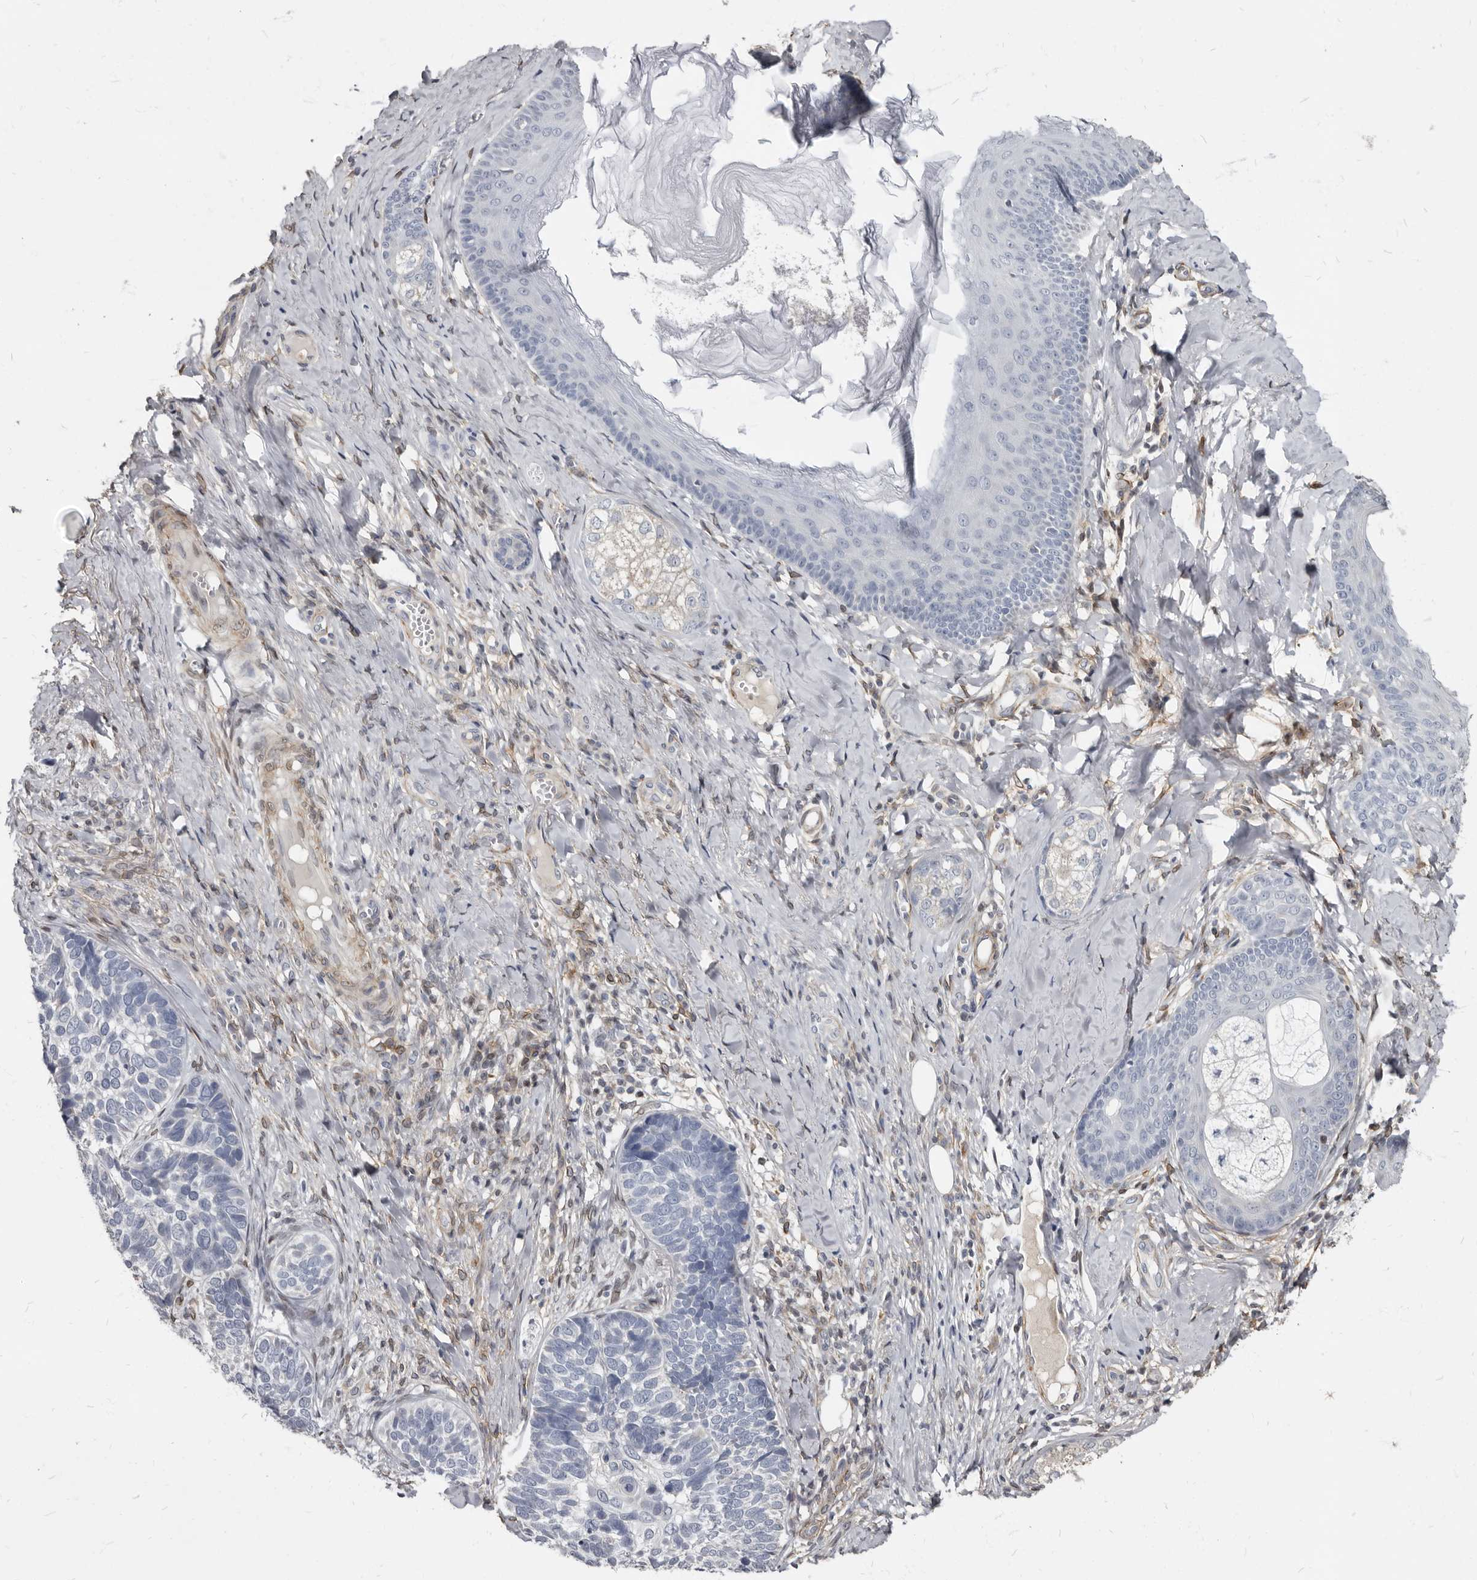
{"staining": {"intensity": "negative", "quantity": "none", "location": "none"}, "tissue": "skin cancer", "cell_type": "Tumor cells", "image_type": "cancer", "snomed": [{"axis": "morphology", "description": "Basal cell carcinoma"}, {"axis": "topography", "description": "Skin"}], "caption": "Immunohistochemistry (IHC) of skin cancer (basal cell carcinoma) exhibits no positivity in tumor cells.", "gene": "MRGPRF", "patient": {"sex": "male", "age": 62}}